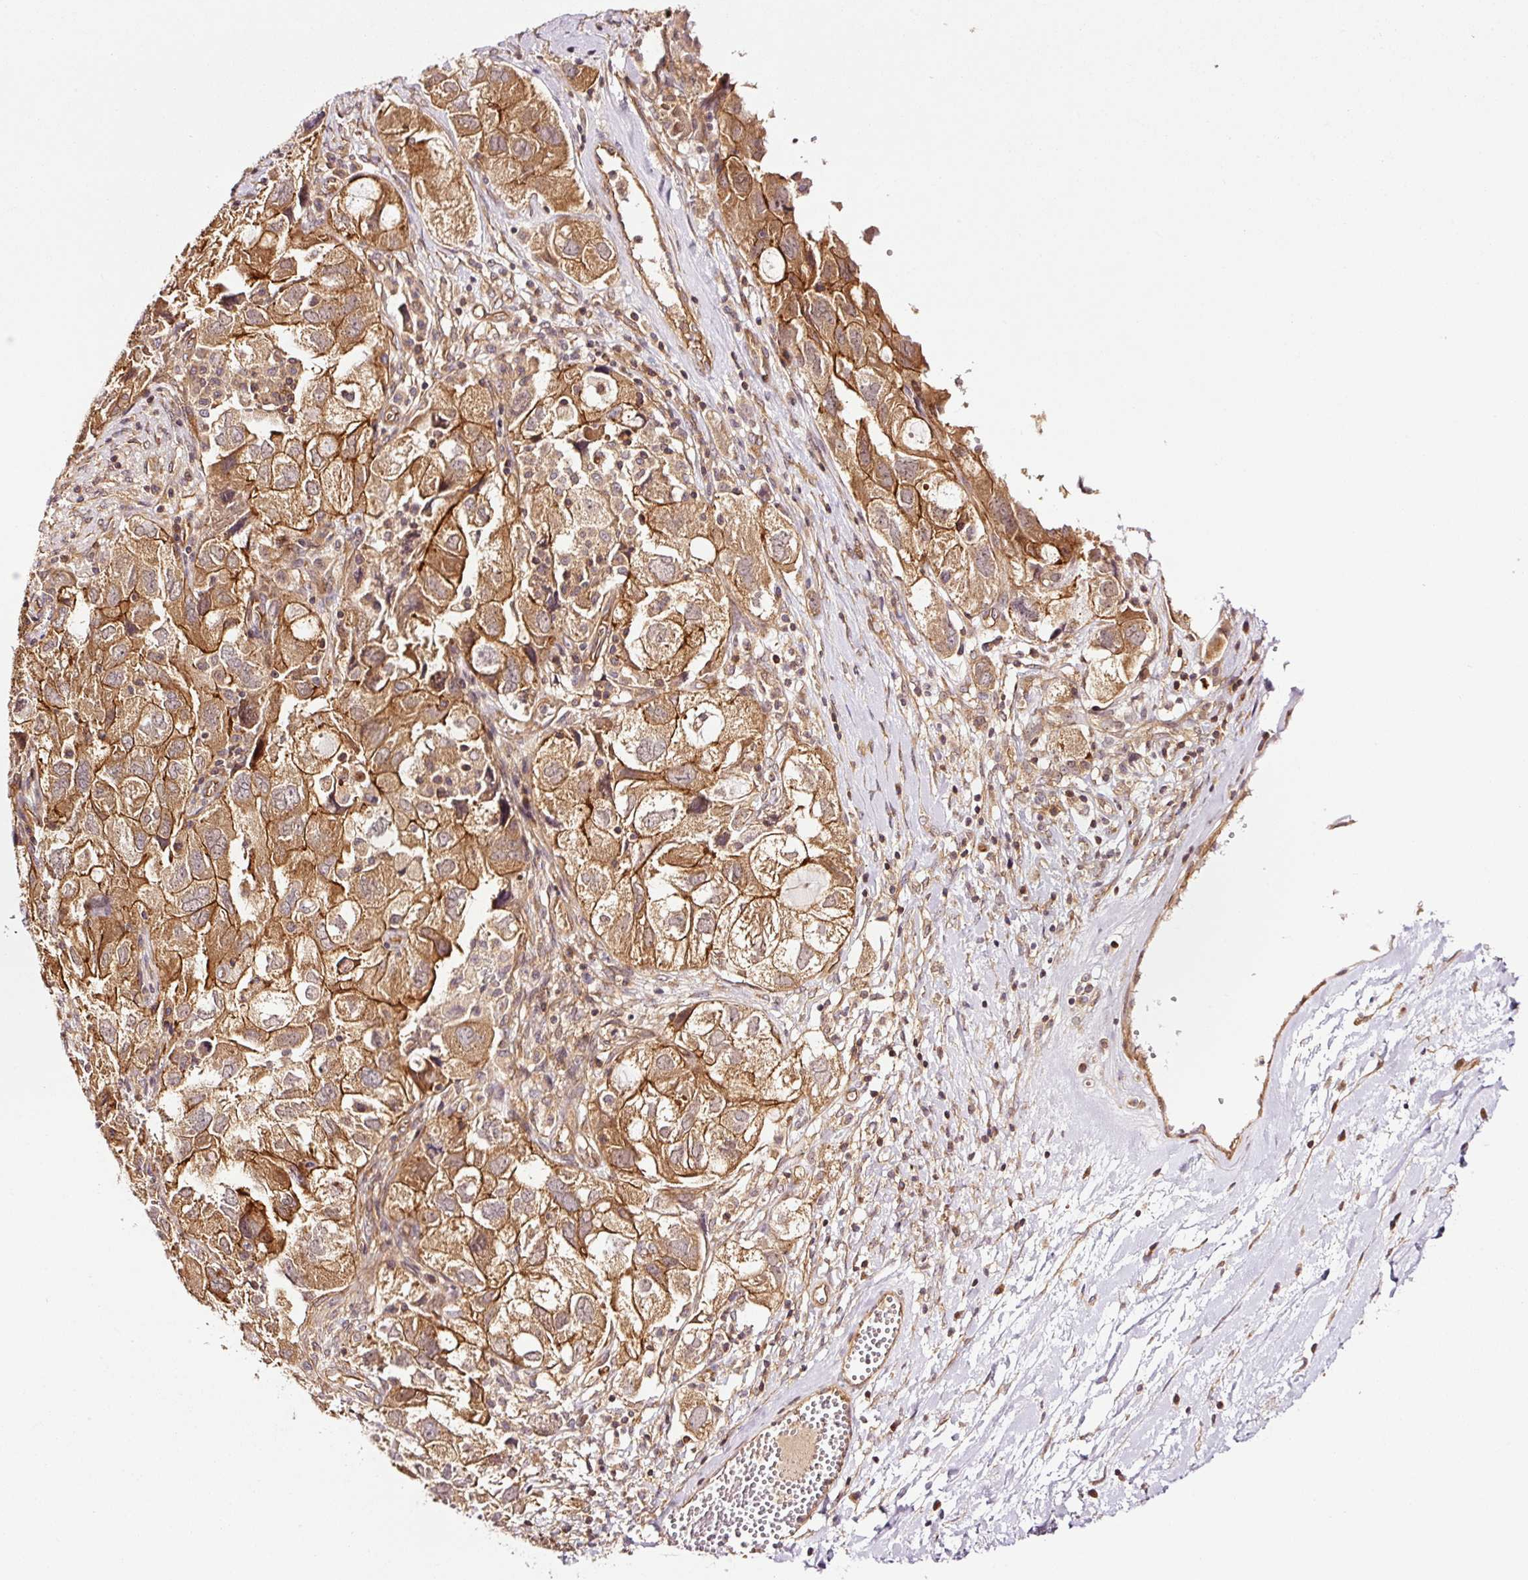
{"staining": {"intensity": "moderate", "quantity": ">75%", "location": "cytoplasmic/membranous"}, "tissue": "ovarian cancer", "cell_type": "Tumor cells", "image_type": "cancer", "snomed": [{"axis": "morphology", "description": "Carcinoma, NOS"}, {"axis": "morphology", "description": "Cystadenocarcinoma, serous, NOS"}, {"axis": "topography", "description": "Ovary"}], "caption": "A histopathology image of human ovarian carcinoma stained for a protein reveals moderate cytoplasmic/membranous brown staining in tumor cells.", "gene": "METAP1", "patient": {"sex": "female", "age": 69}}